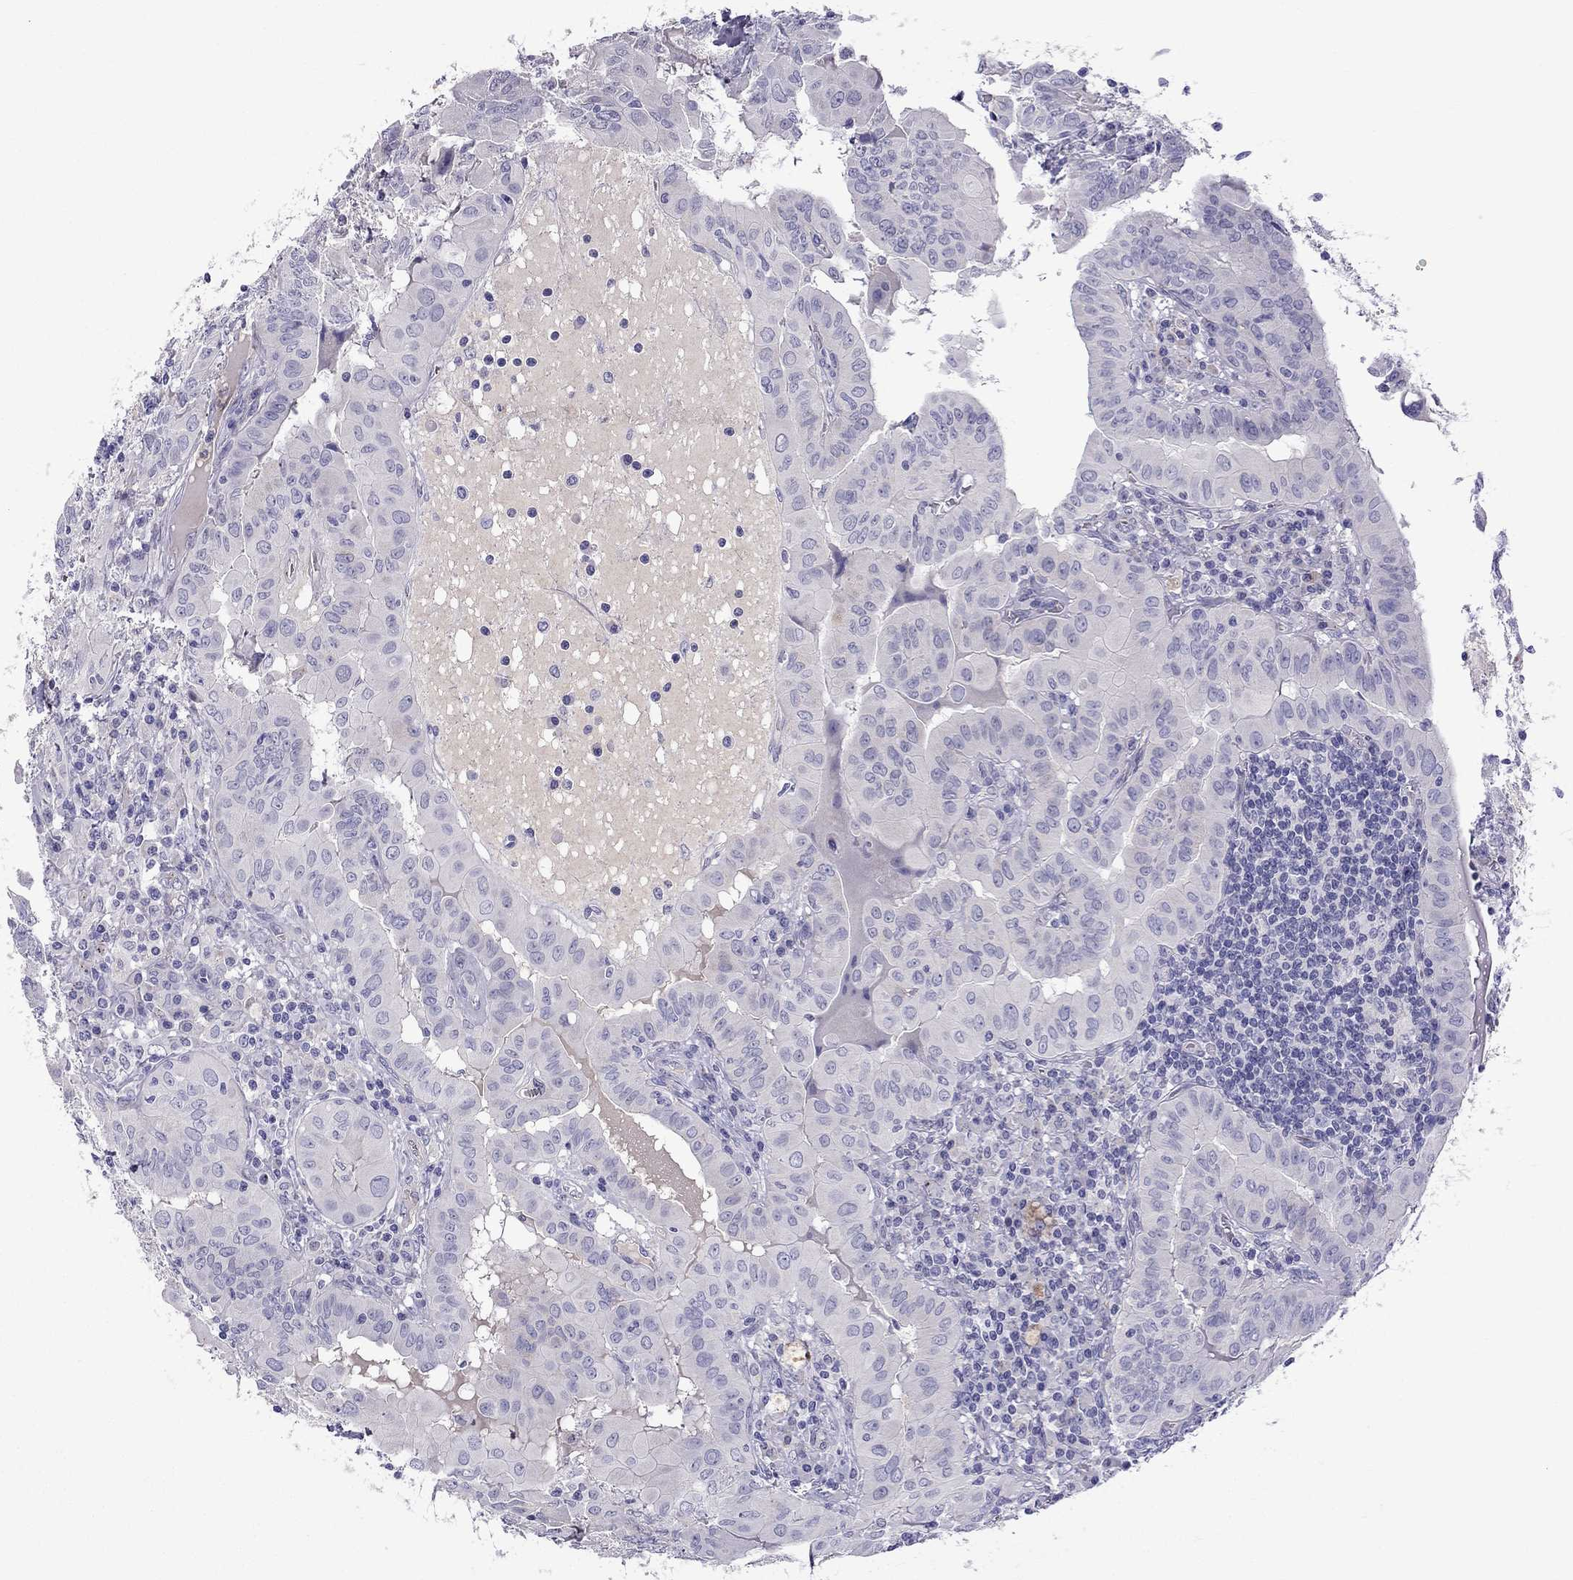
{"staining": {"intensity": "negative", "quantity": "none", "location": "none"}, "tissue": "thyroid cancer", "cell_type": "Tumor cells", "image_type": "cancer", "snomed": [{"axis": "morphology", "description": "Papillary adenocarcinoma, NOS"}, {"axis": "topography", "description": "Thyroid gland"}], "caption": "This is an immunohistochemistry image of human thyroid papillary adenocarcinoma. There is no expression in tumor cells.", "gene": "STOML3", "patient": {"sex": "female", "age": 37}}